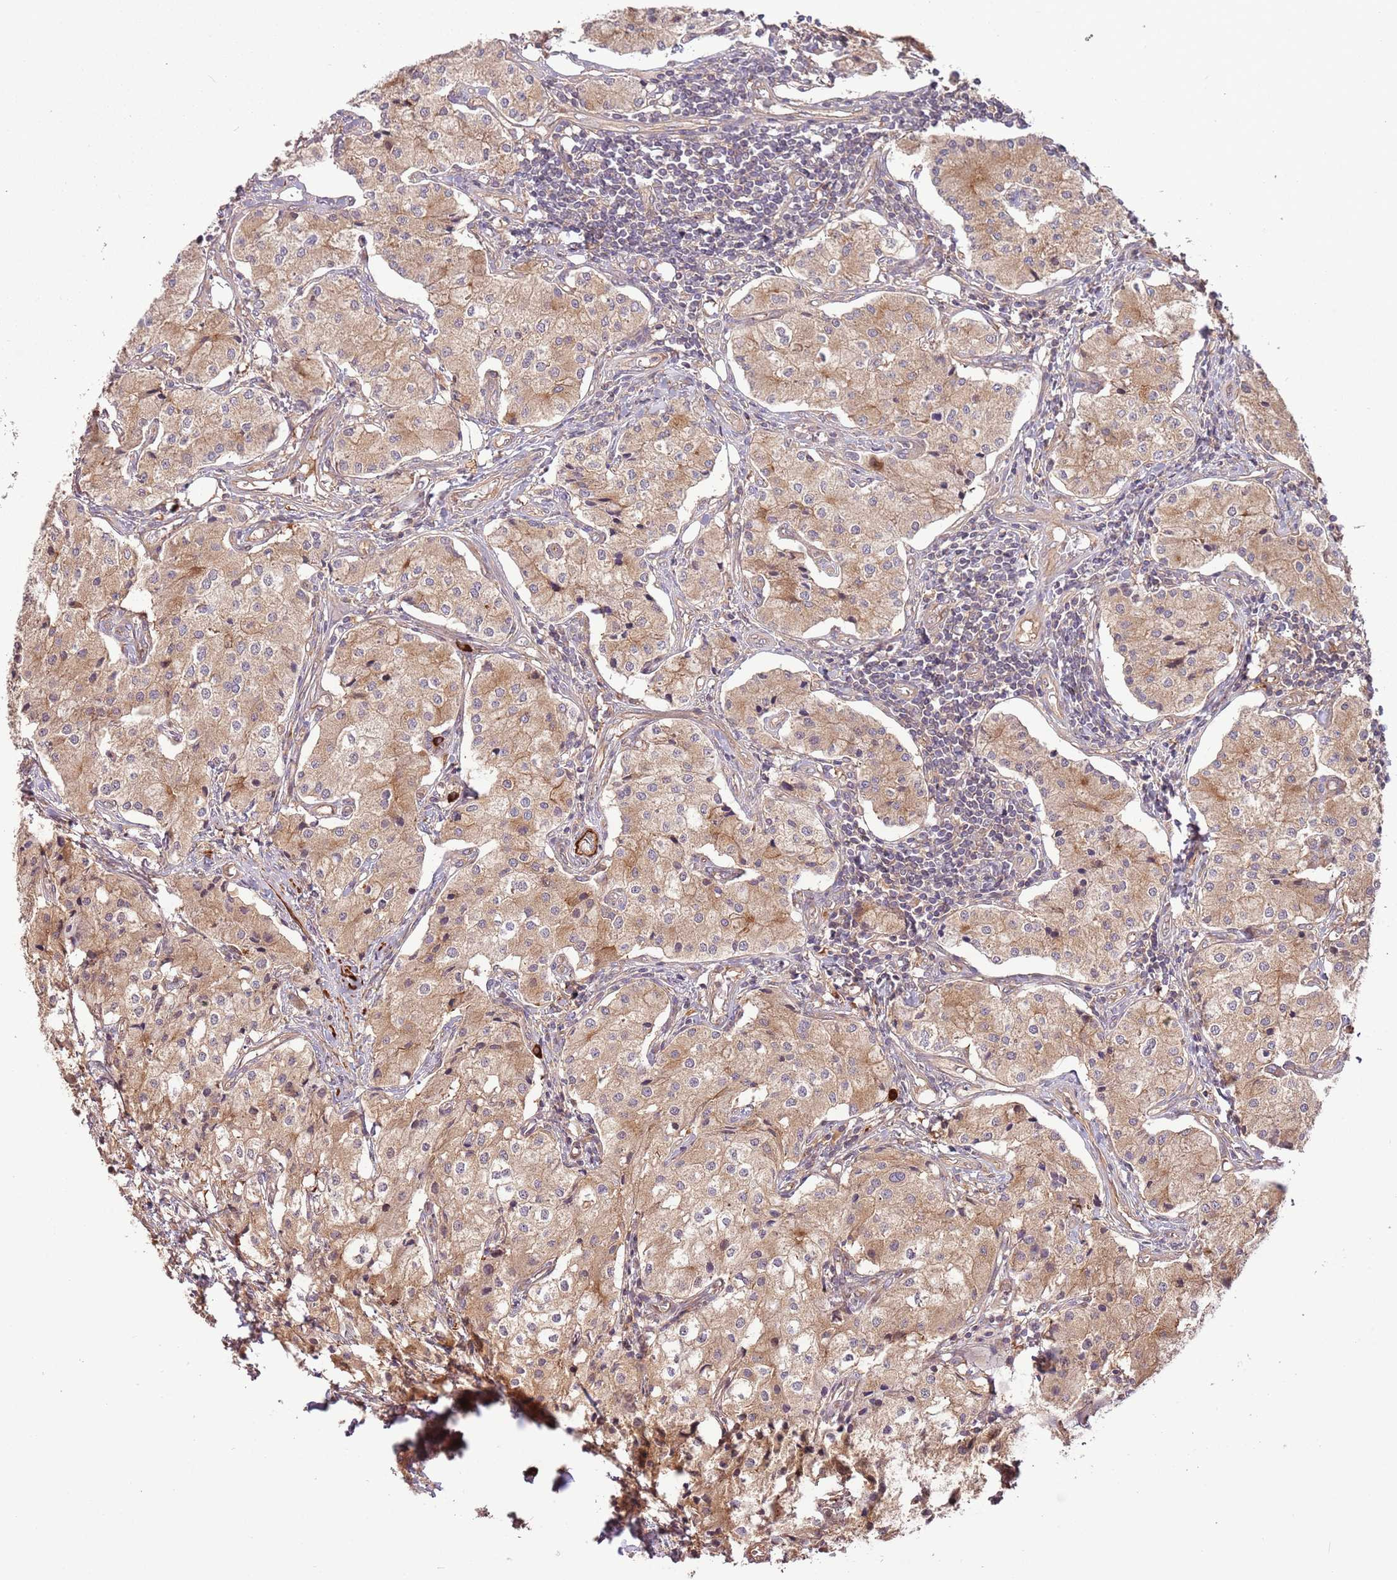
{"staining": {"intensity": "moderate", "quantity": ">75%", "location": "cytoplasmic/membranous"}, "tissue": "carcinoid", "cell_type": "Tumor cells", "image_type": "cancer", "snomed": [{"axis": "morphology", "description": "Carcinoid, malignant, NOS"}, {"axis": "topography", "description": "Colon"}], "caption": "Tumor cells show medium levels of moderate cytoplasmic/membranous positivity in approximately >75% of cells in malignant carcinoid.", "gene": "RNF128", "patient": {"sex": "female", "age": 52}}